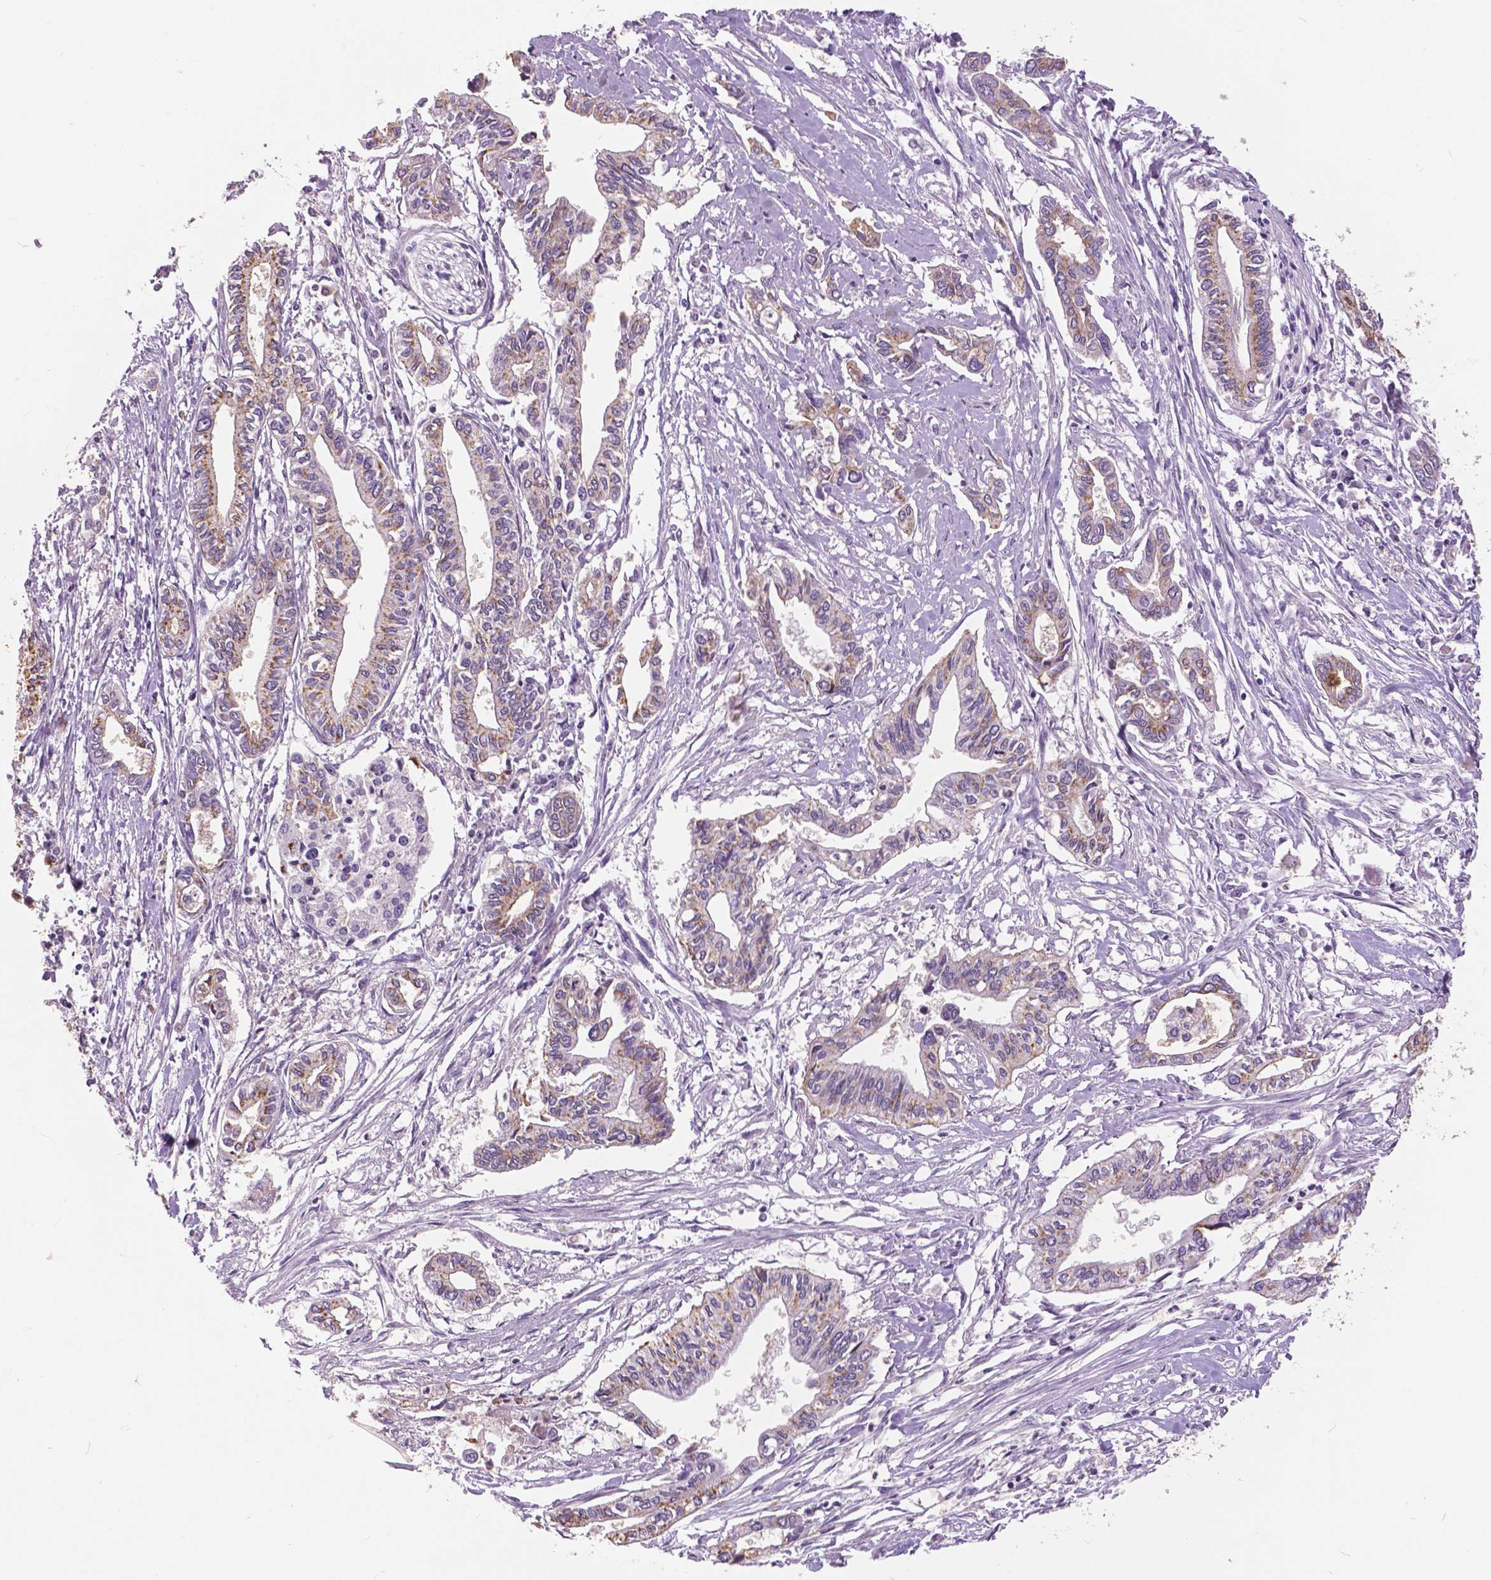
{"staining": {"intensity": "moderate", "quantity": "25%-75%", "location": "cytoplasmic/membranous"}, "tissue": "pancreatic cancer", "cell_type": "Tumor cells", "image_type": "cancer", "snomed": [{"axis": "morphology", "description": "Adenocarcinoma, NOS"}, {"axis": "topography", "description": "Pancreas"}], "caption": "A histopathology image of human pancreatic adenocarcinoma stained for a protein demonstrates moderate cytoplasmic/membranous brown staining in tumor cells.", "gene": "GRIN2A", "patient": {"sex": "male", "age": 60}}